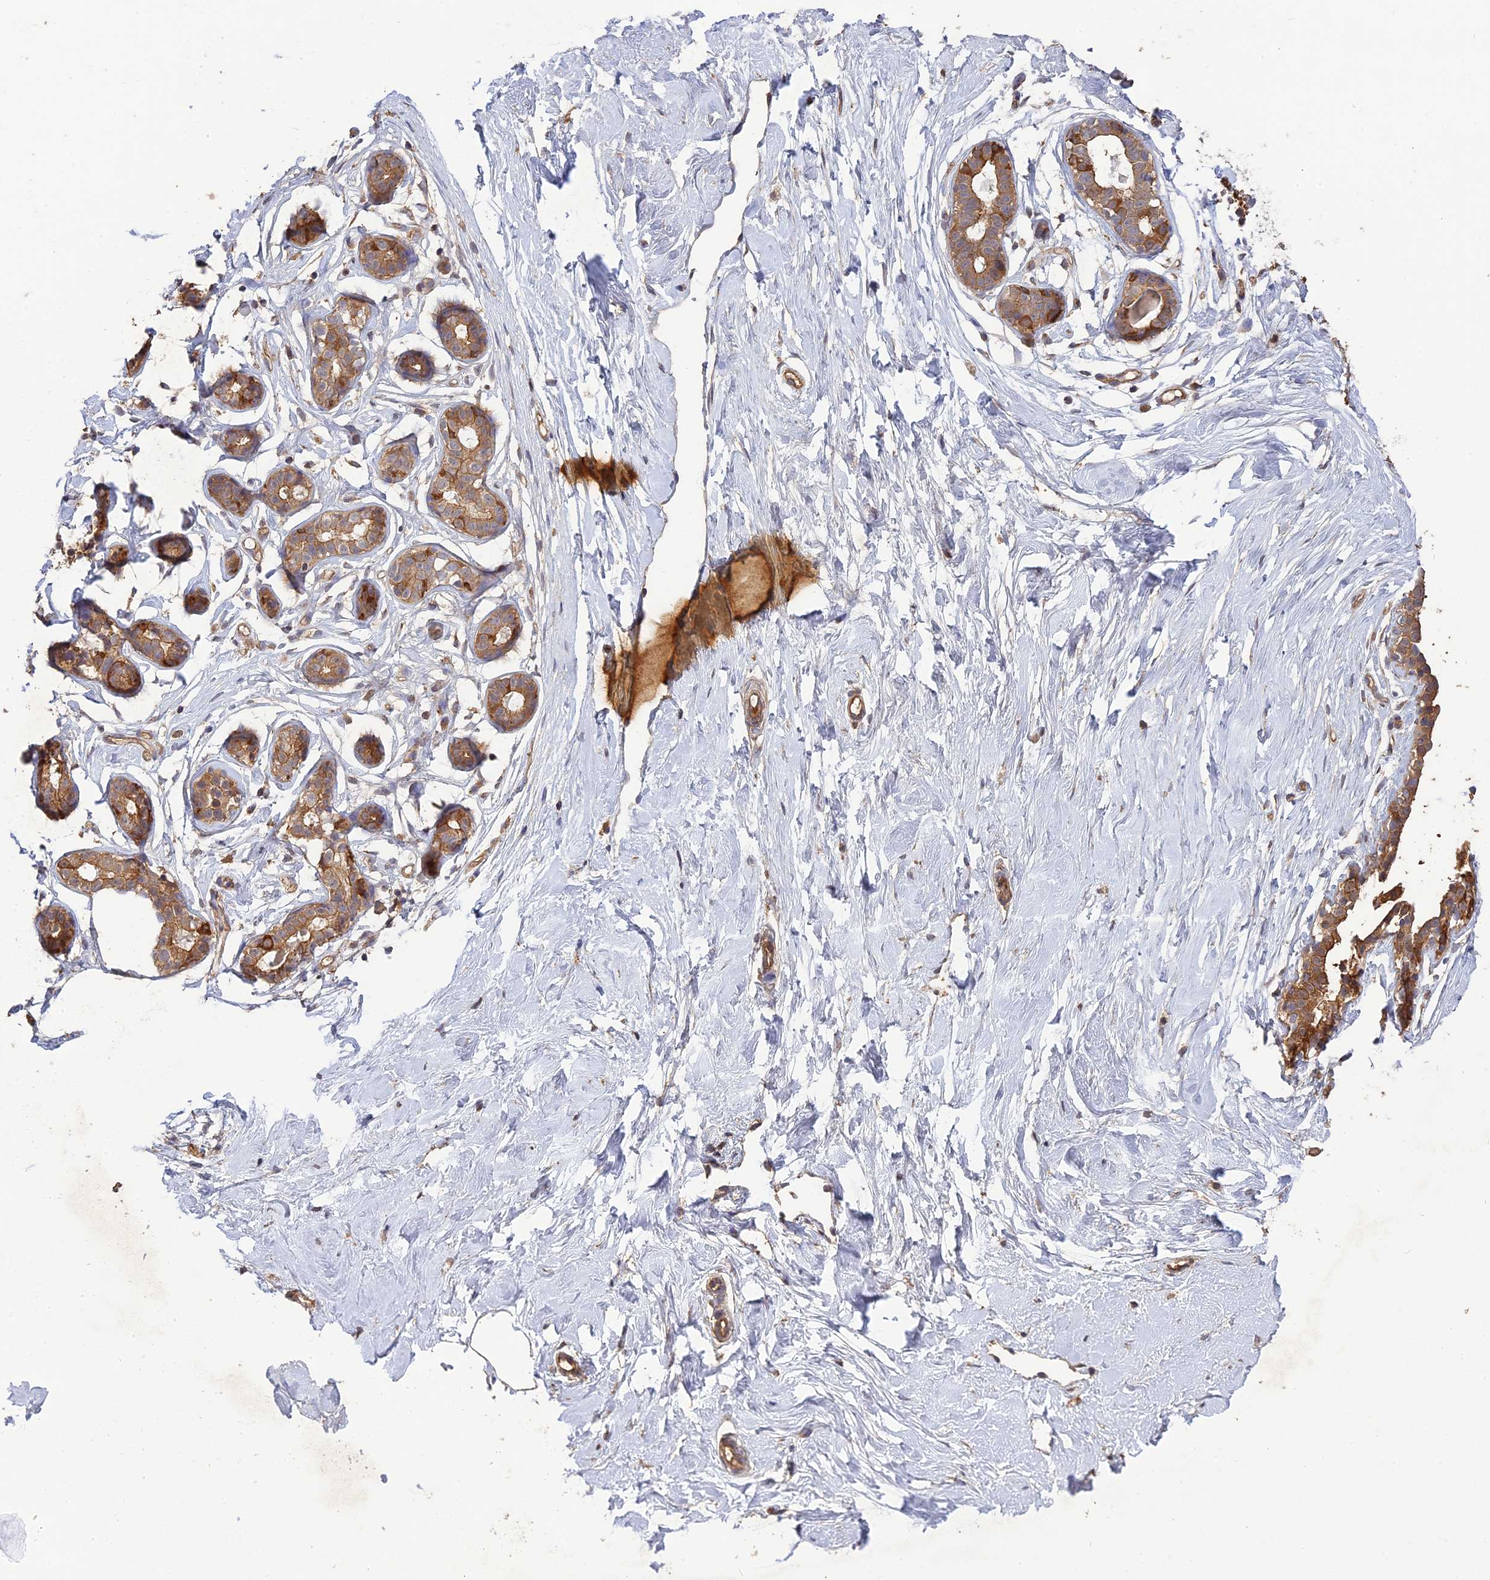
{"staining": {"intensity": "weak", "quantity": "25%-75%", "location": "cytoplasmic/membranous"}, "tissue": "breast", "cell_type": "Adipocytes", "image_type": "normal", "snomed": [{"axis": "morphology", "description": "Normal tissue, NOS"}, {"axis": "morphology", "description": "Adenoma, NOS"}, {"axis": "topography", "description": "Breast"}], "caption": "Breast stained with immunohistochemistry (IHC) exhibits weak cytoplasmic/membranous expression in about 25%-75% of adipocytes.", "gene": "ARHGAP40", "patient": {"sex": "female", "age": 23}}